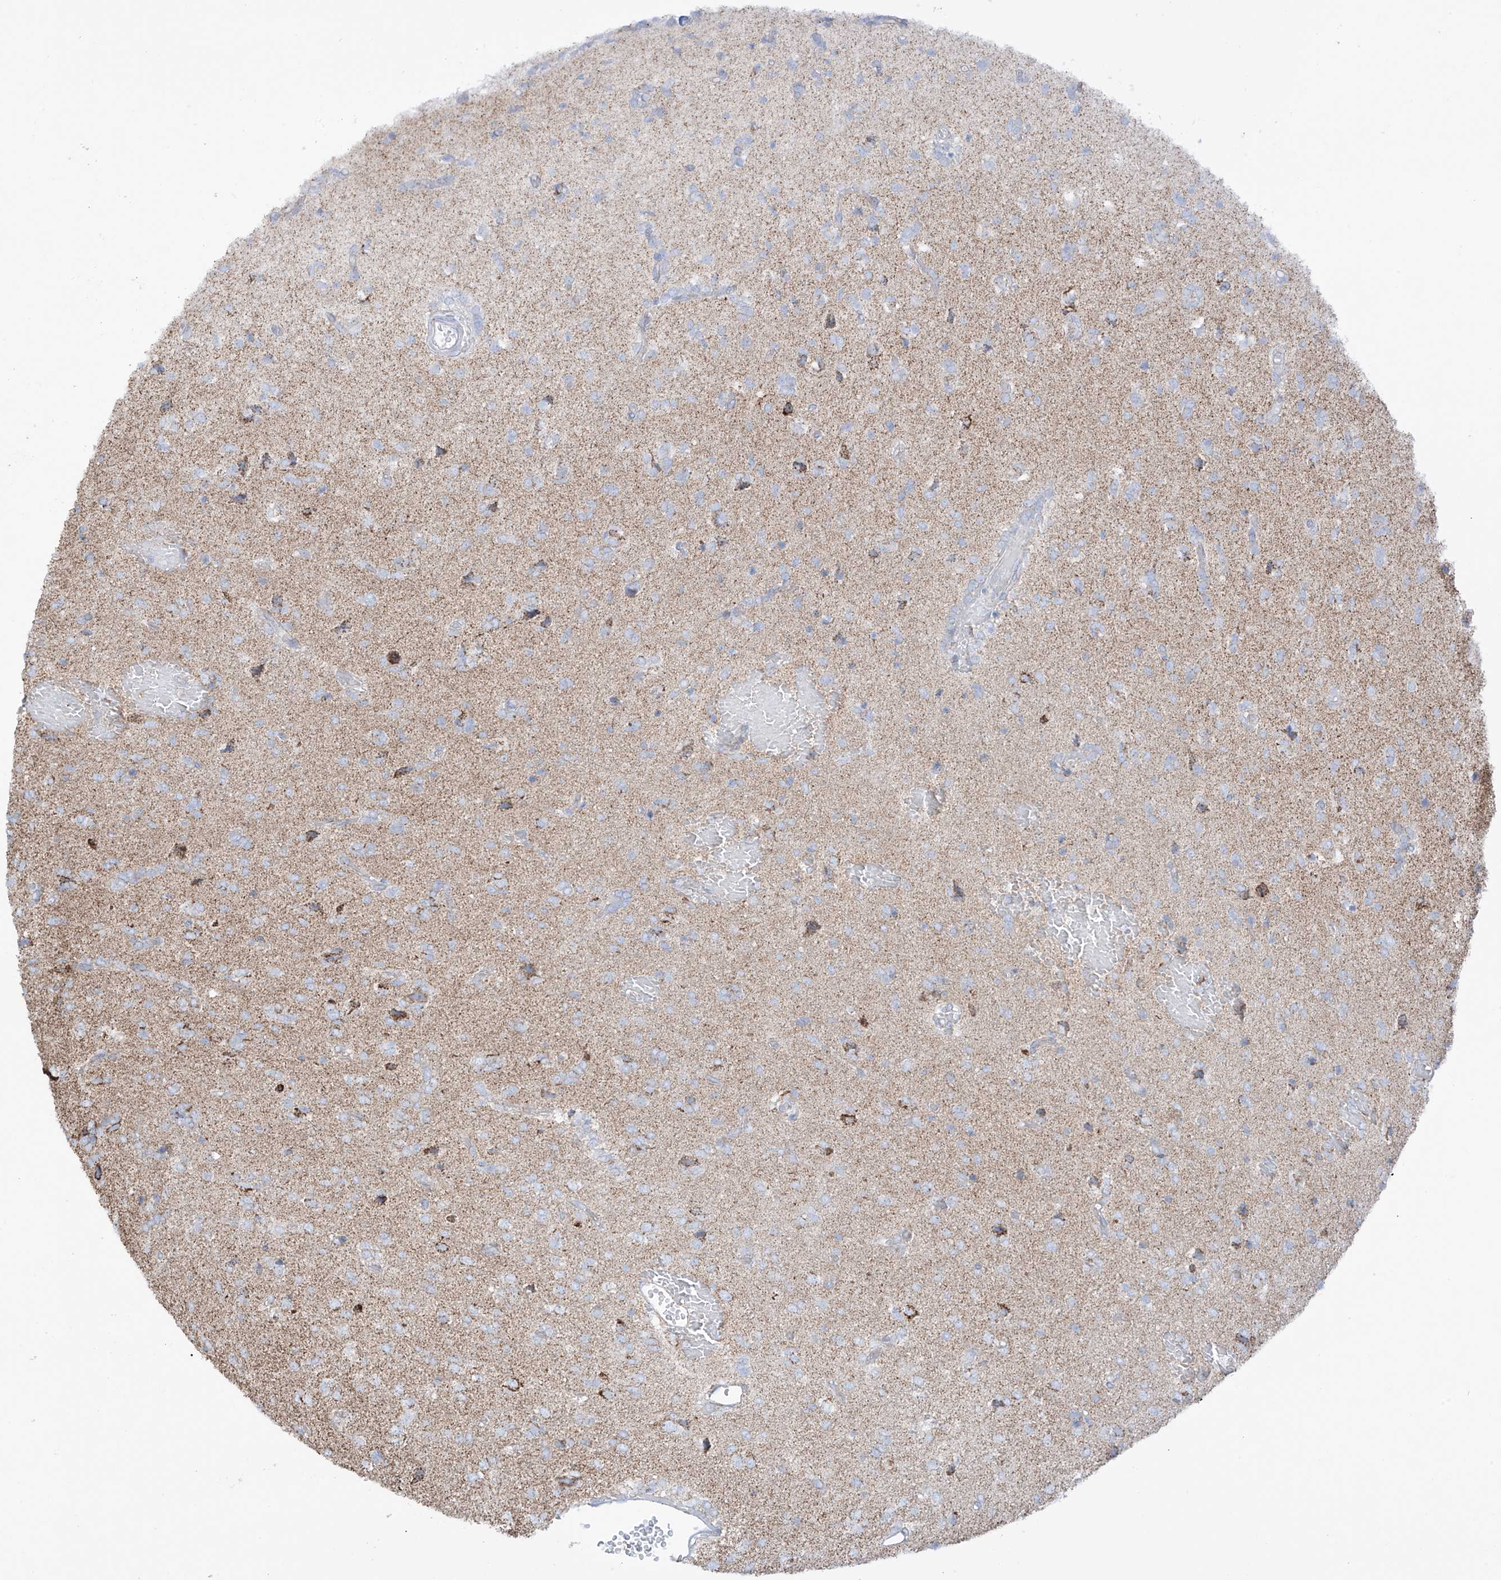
{"staining": {"intensity": "negative", "quantity": "none", "location": "none"}, "tissue": "glioma", "cell_type": "Tumor cells", "image_type": "cancer", "snomed": [{"axis": "morphology", "description": "Glioma, malignant, High grade"}, {"axis": "topography", "description": "Brain"}], "caption": "Tumor cells show no significant protein positivity in glioma.", "gene": "XKR3", "patient": {"sex": "female", "age": 59}}